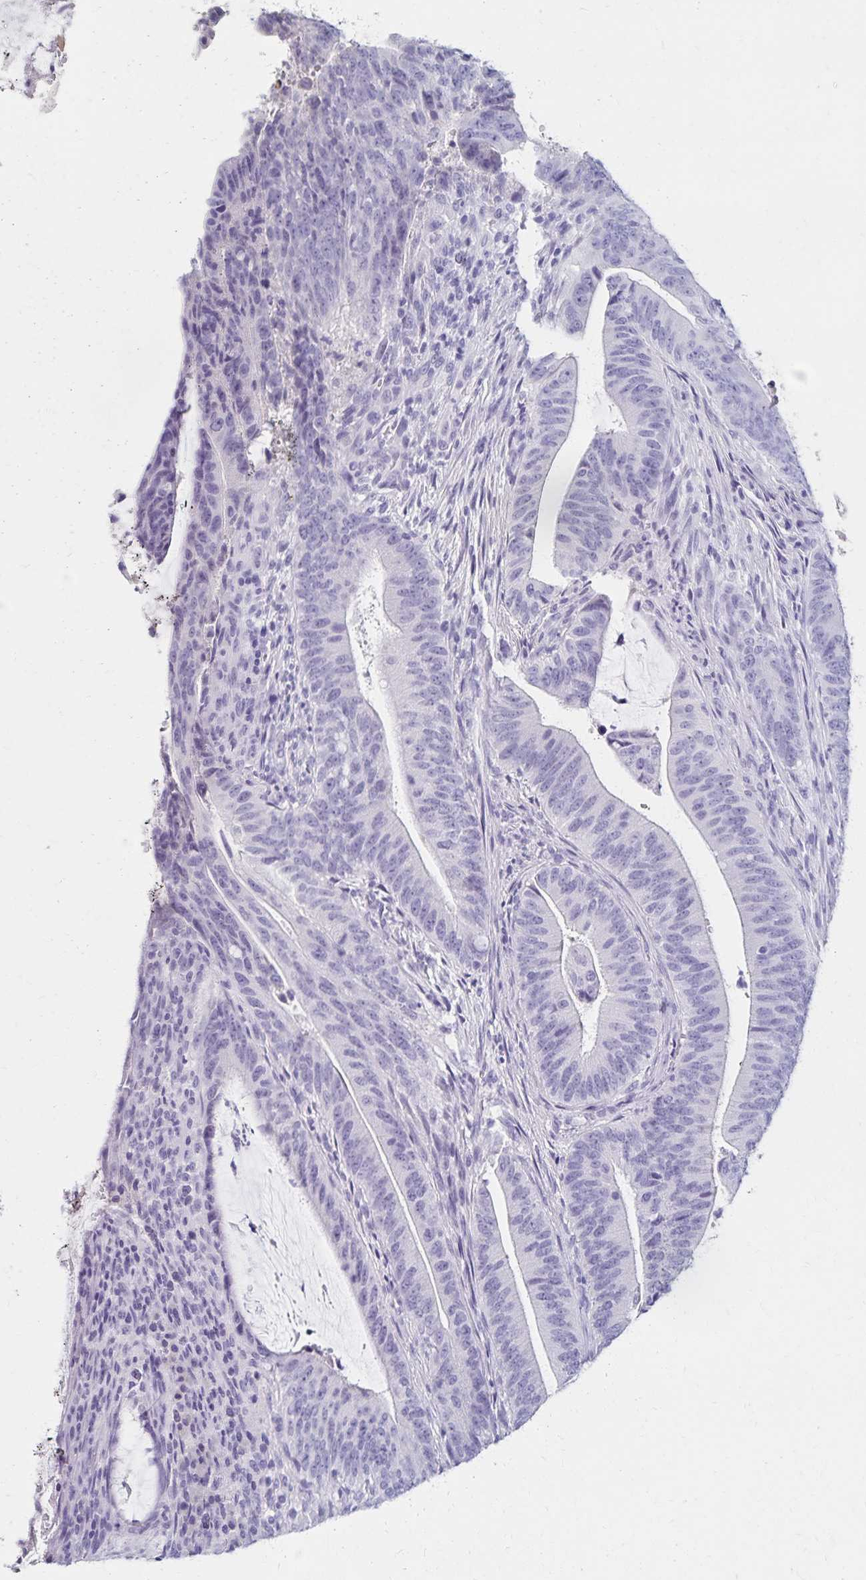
{"staining": {"intensity": "negative", "quantity": "none", "location": "none"}, "tissue": "colorectal cancer", "cell_type": "Tumor cells", "image_type": "cancer", "snomed": [{"axis": "morphology", "description": "Adenocarcinoma, NOS"}, {"axis": "topography", "description": "Colon"}], "caption": "Immunohistochemical staining of colorectal cancer (adenocarcinoma) demonstrates no significant expression in tumor cells.", "gene": "C2orf50", "patient": {"sex": "female", "age": 43}}